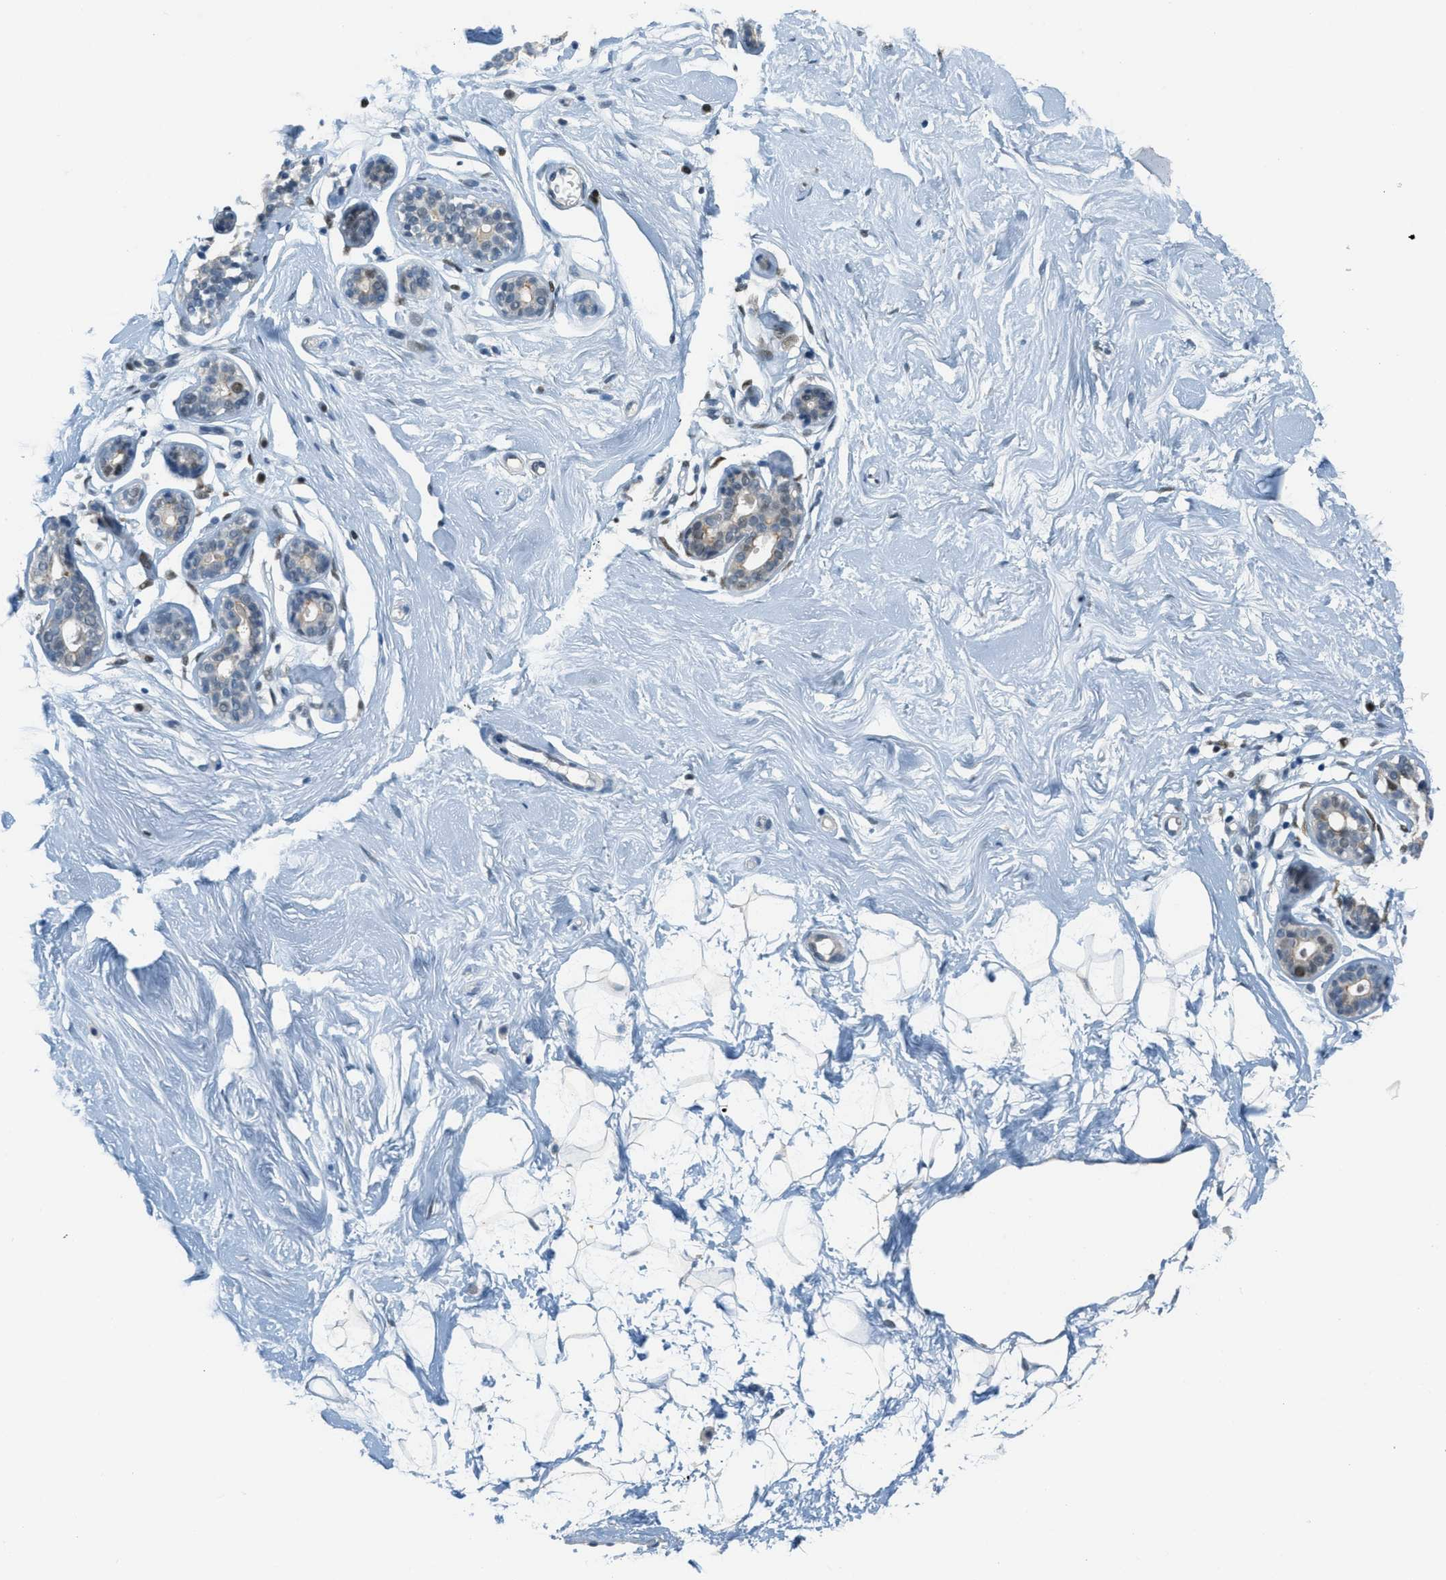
{"staining": {"intensity": "negative", "quantity": "none", "location": "none"}, "tissue": "breast", "cell_type": "Adipocytes", "image_type": "normal", "snomed": [{"axis": "morphology", "description": "Normal tissue, NOS"}, {"axis": "topography", "description": "Breast"}], "caption": "An image of breast stained for a protein demonstrates no brown staining in adipocytes.", "gene": "TCF3", "patient": {"sex": "female", "age": 23}}